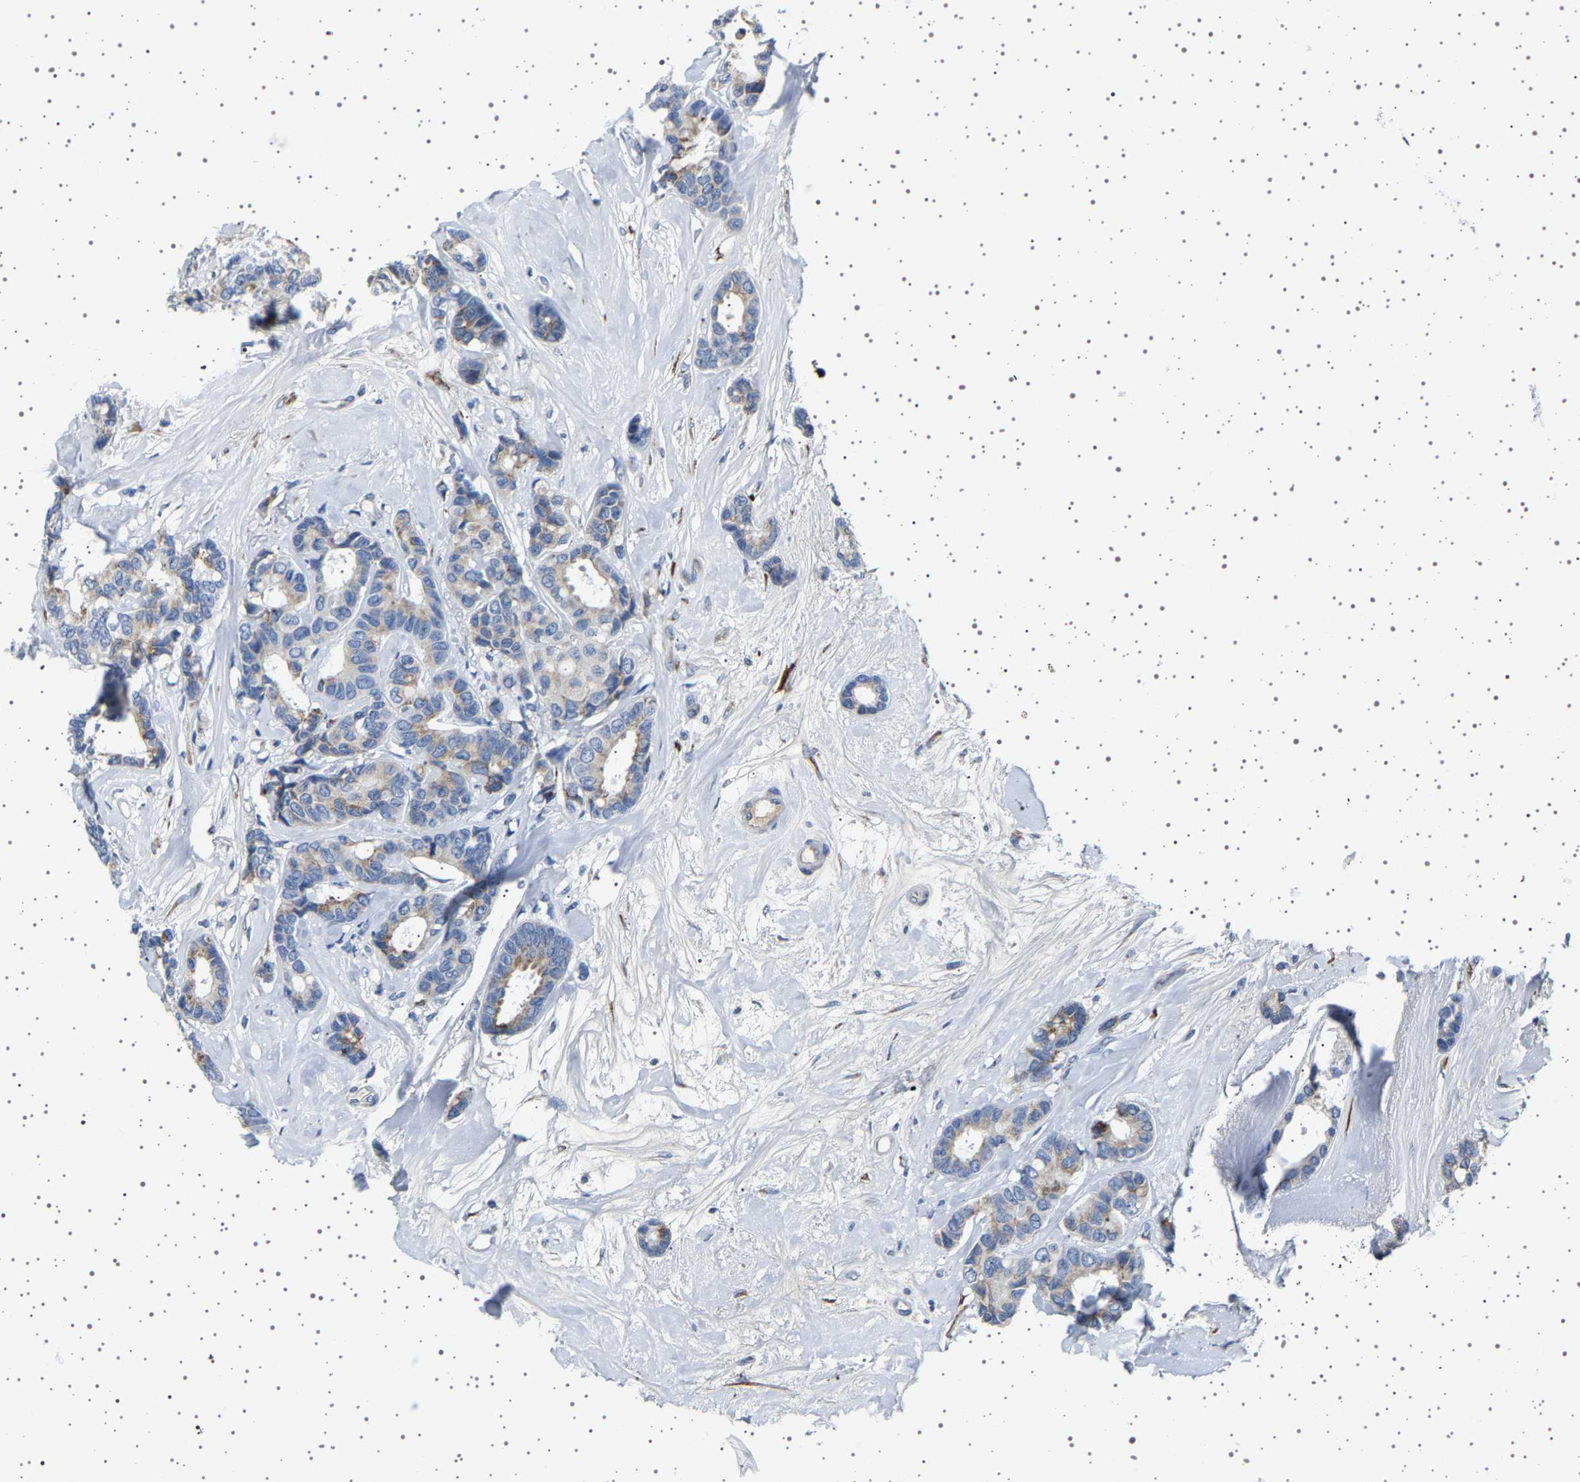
{"staining": {"intensity": "moderate", "quantity": ">75%", "location": "cytoplasmic/membranous"}, "tissue": "breast cancer", "cell_type": "Tumor cells", "image_type": "cancer", "snomed": [{"axis": "morphology", "description": "Duct carcinoma"}, {"axis": "topography", "description": "Breast"}], "caption": "IHC of breast cancer displays medium levels of moderate cytoplasmic/membranous positivity in approximately >75% of tumor cells. (IHC, brightfield microscopy, high magnification).", "gene": "FTCD", "patient": {"sex": "female", "age": 87}}